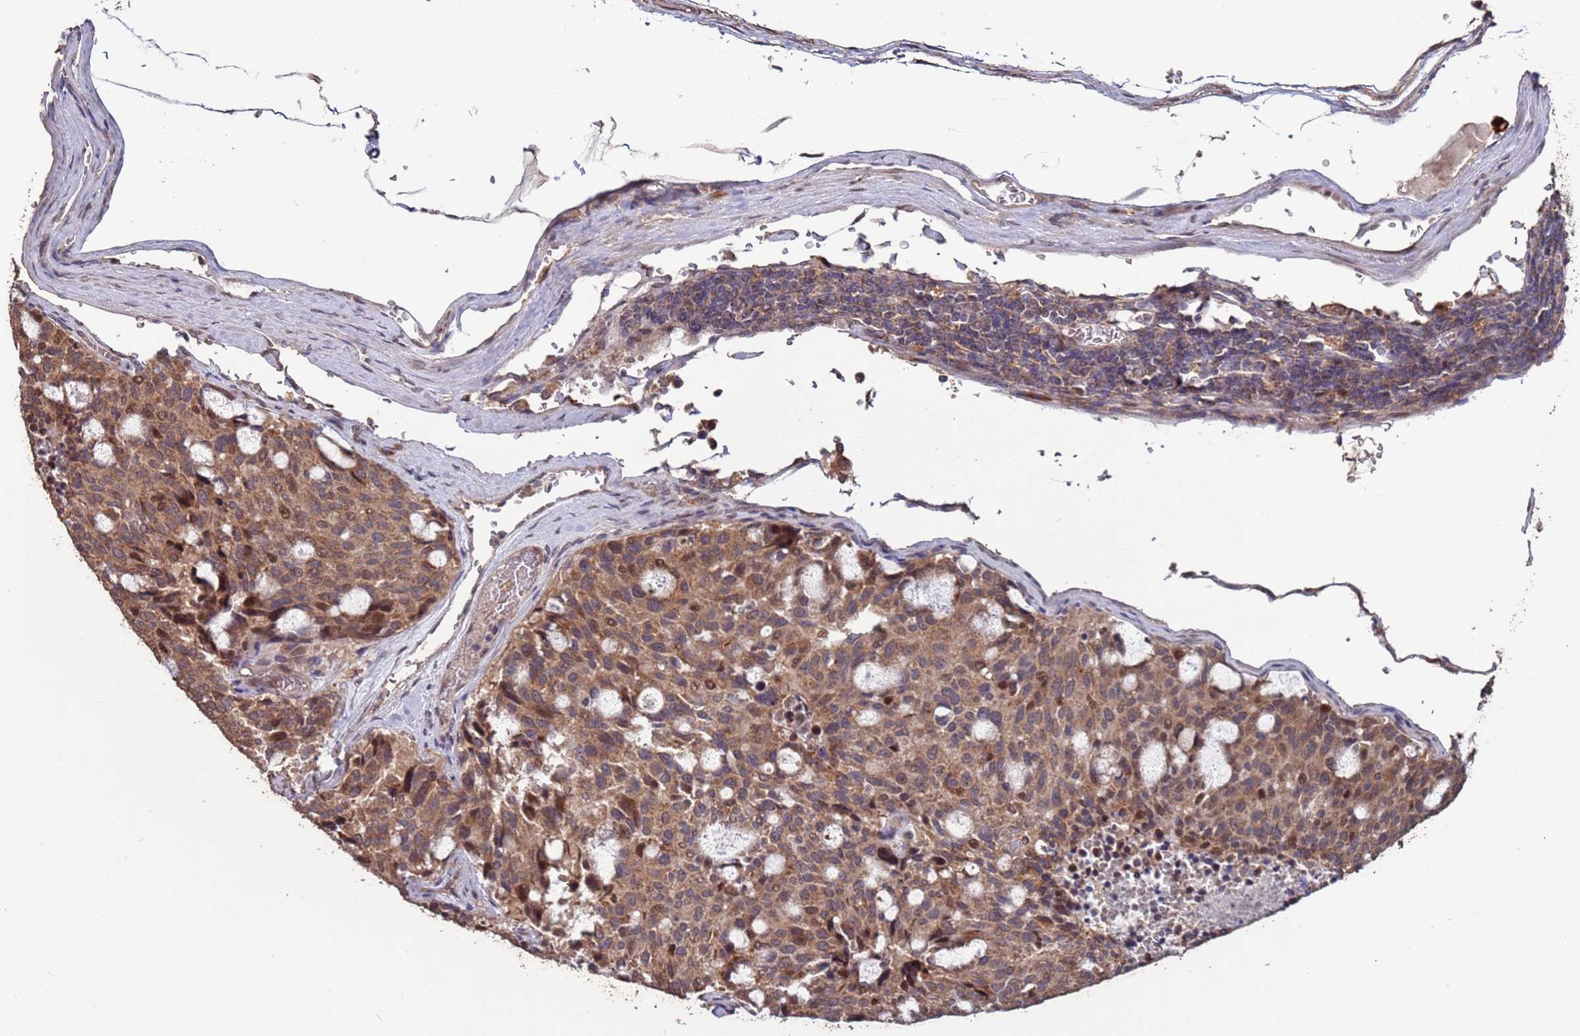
{"staining": {"intensity": "moderate", "quantity": ">75%", "location": "cytoplasmic/membranous"}, "tissue": "carcinoid", "cell_type": "Tumor cells", "image_type": "cancer", "snomed": [{"axis": "morphology", "description": "Carcinoid, malignant, NOS"}, {"axis": "topography", "description": "Pancreas"}], "caption": "Immunohistochemistry staining of carcinoid (malignant), which displays medium levels of moderate cytoplasmic/membranous positivity in about >75% of tumor cells indicating moderate cytoplasmic/membranous protein expression. The staining was performed using DAB (brown) for protein detection and nuclei were counterstained in hematoxylin (blue).", "gene": "PRR7", "patient": {"sex": "female", "age": 54}}